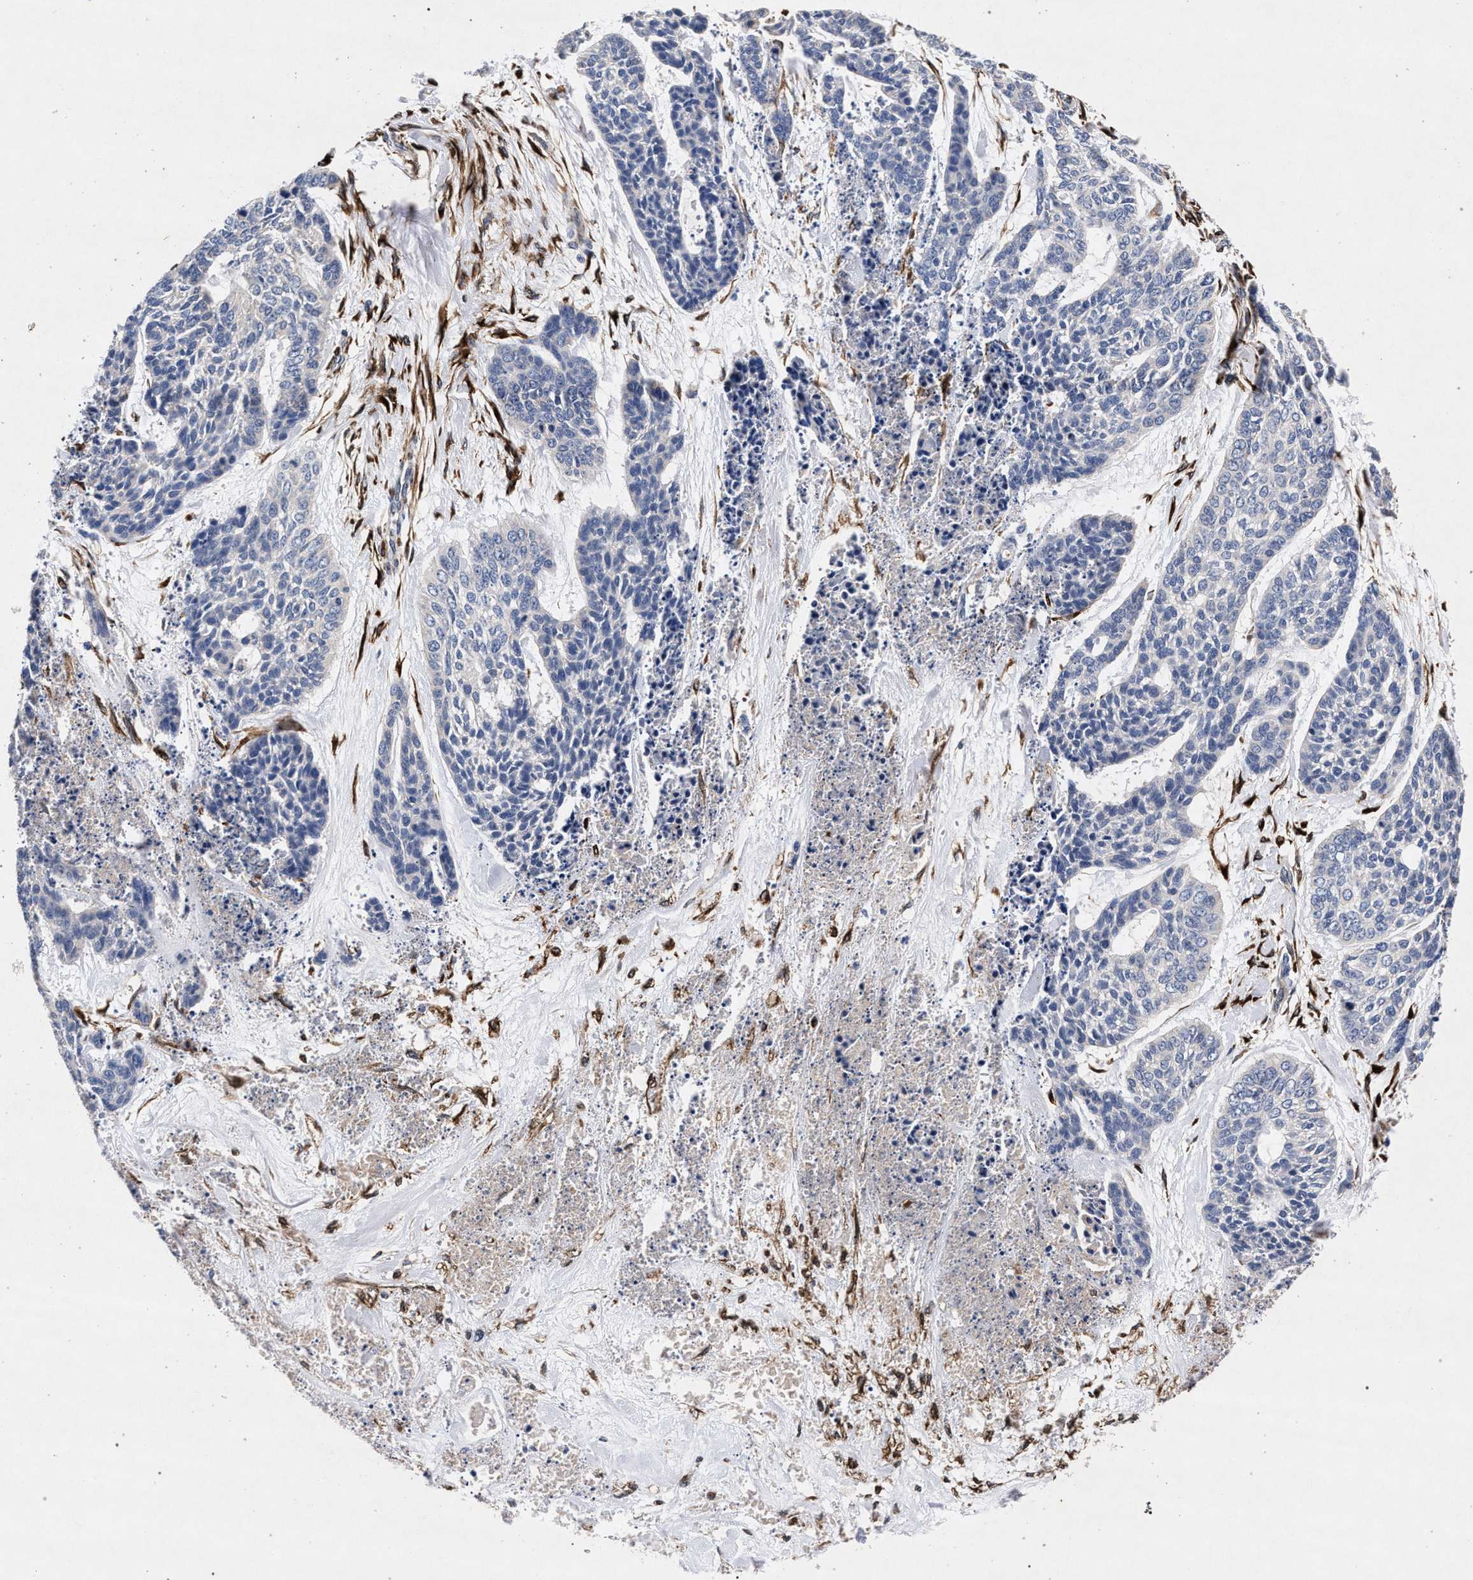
{"staining": {"intensity": "negative", "quantity": "none", "location": "none"}, "tissue": "skin cancer", "cell_type": "Tumor cells", "image_type": "cancer", "snomed": [{"axis": "morphology", "description": "Basal cell carcinoma"}, {"axis": "topography", "description": "Skin"}], "caption": "Immunohistochemistry (IHC) of skin basal cell carcinoma displays no positivity in tumor cells. (DAB (3,3'-diaminobenzidine) IHC, high magnification).", "gene": "NEK7", "patient": {"sex": "female", "age": 64}}